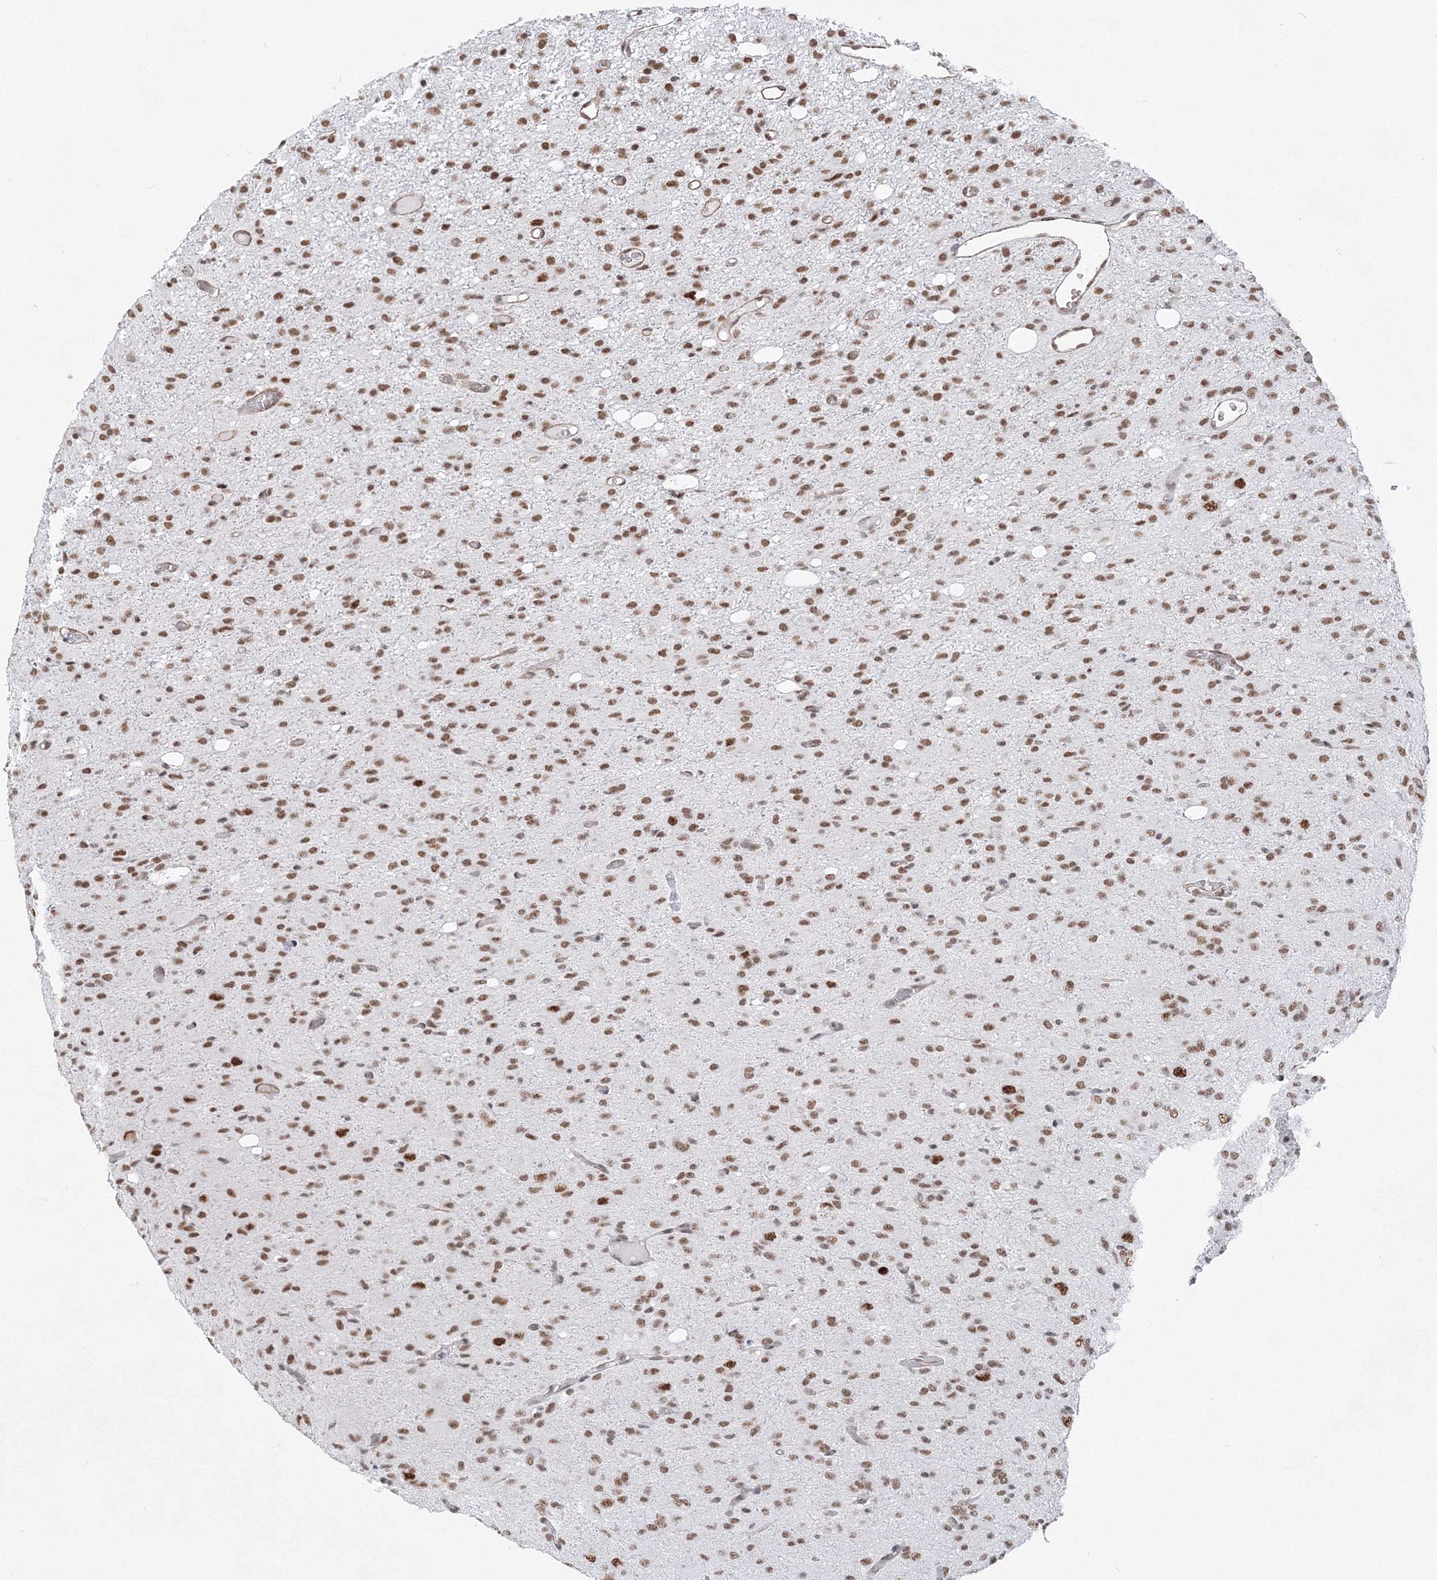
{"staining": {"intensity": "moderate", "quantity": ">75%", "location": "nuclear"}, "tissue": "glioma", "cell_type": "Tumor cells", "image_type": "cancer", "snomed": [{"axis": "morphology", "description": "Glioma, malignant, High grade"}, {"axis": "topography", "description": "Brain"}], "caption": "This is a histology image of immunohistochemistry (IHC) staining of malignant glioma (high-grade), which shows moderate positivity in the nuclear of tumor cells.", "gene": "ZNF638", "patient": {"sex": "female", "age": 59}}